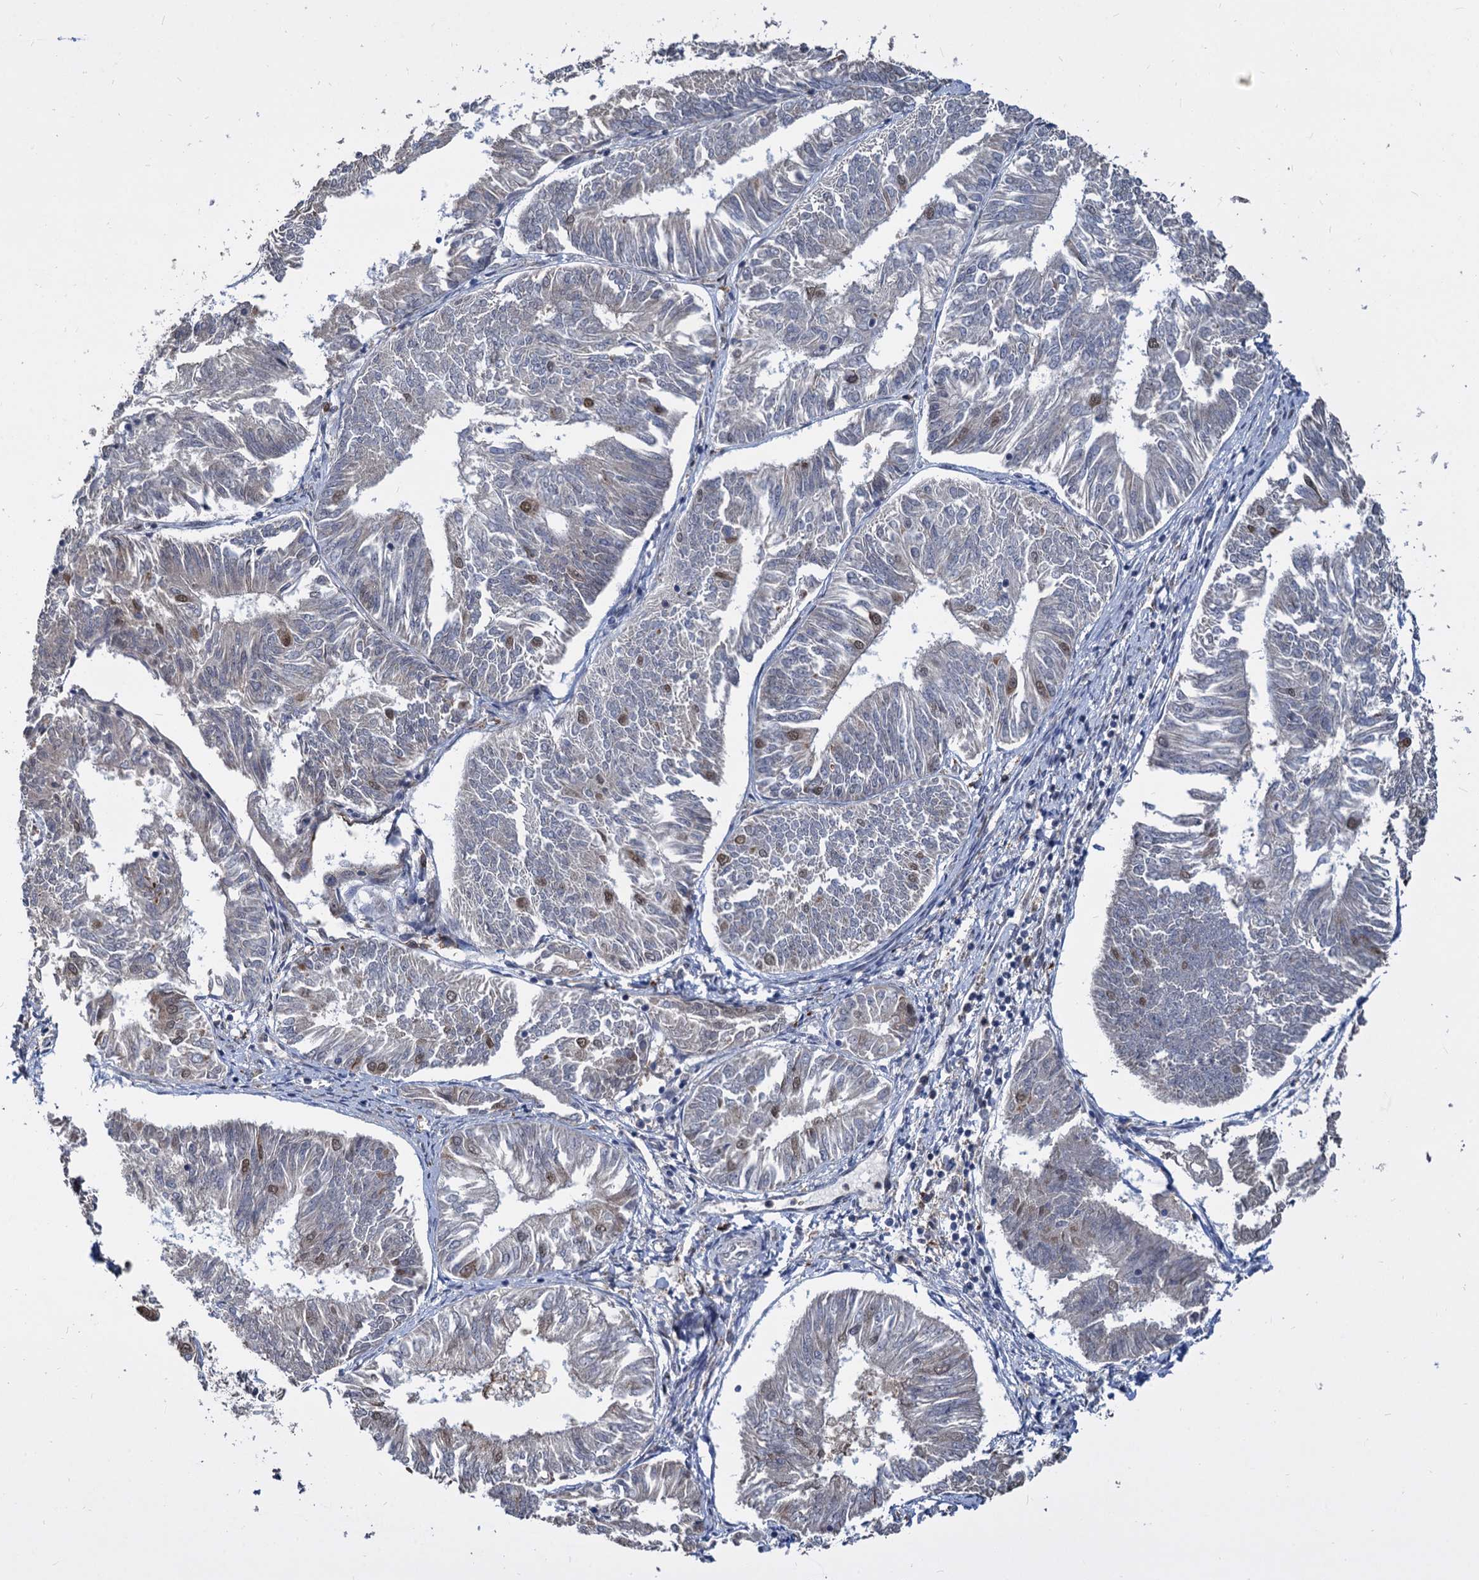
{"staining": {"intensity": "moderate", "quantity": "<25%", "location": "nuclear"}, "tissue": "endometrial cancer", "cell_type": "Tumor cells", "image_type": "cancer", "snomed": [{"axis": "morphology", "description": "Adenocarcinoma, NOS"}, {"axis": "topography", "description": "Endometrium"}], "caption": "High-magnification brightfield microscopy of endometrial cancer (adenocarcinoma) stained with DAB (brown) and counterstained with hematoxylin (blue). tumor cells exhibit moderate nuclear staining is seen in about<25% of cells. Using DAB (brown) and hematoxylin (blue) stains, captured at high magnification using brightfield microscopy.", "gene": "PSMD4", "patient": {"sex": "female", "age": 58}}